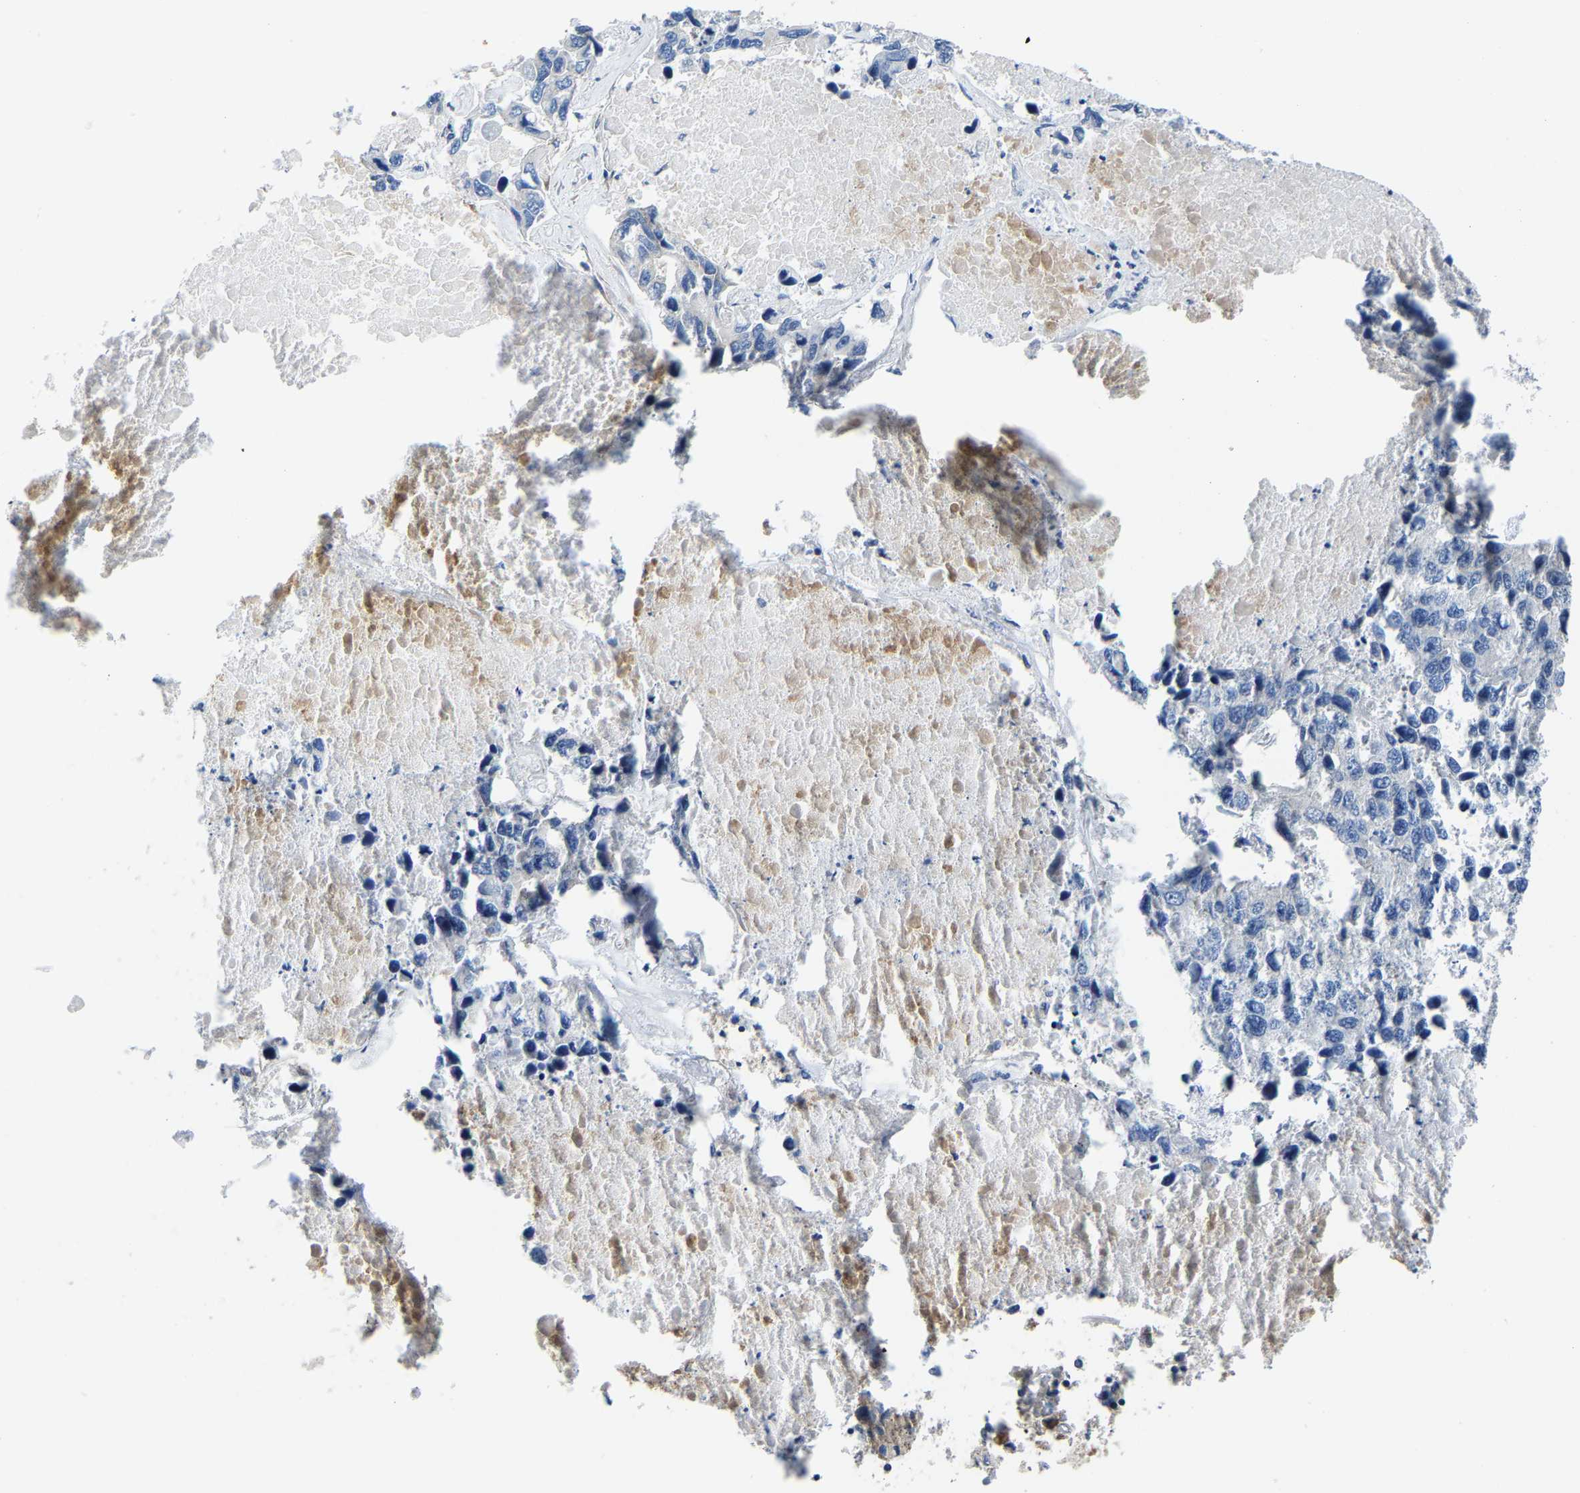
{"staining": {"intensity": "negative", "quantity": "none", "location": "none"}, "tissue": "lung cancer", "cell_type": "Tumor cells", "image_type": "cancer", "snomed": [{"axis": "morphology", "description": "Adenocarcinoma, NOS"}, {"axis": "topography", "description": "Lung"}], "caption": "Adenocarcinoma (lung) stained for a protein using immunohistochemistry (IHC) reveals no expression tumor cells.", "gene": "G3BP2", "patient": {"sex": "male", "age": 64}}